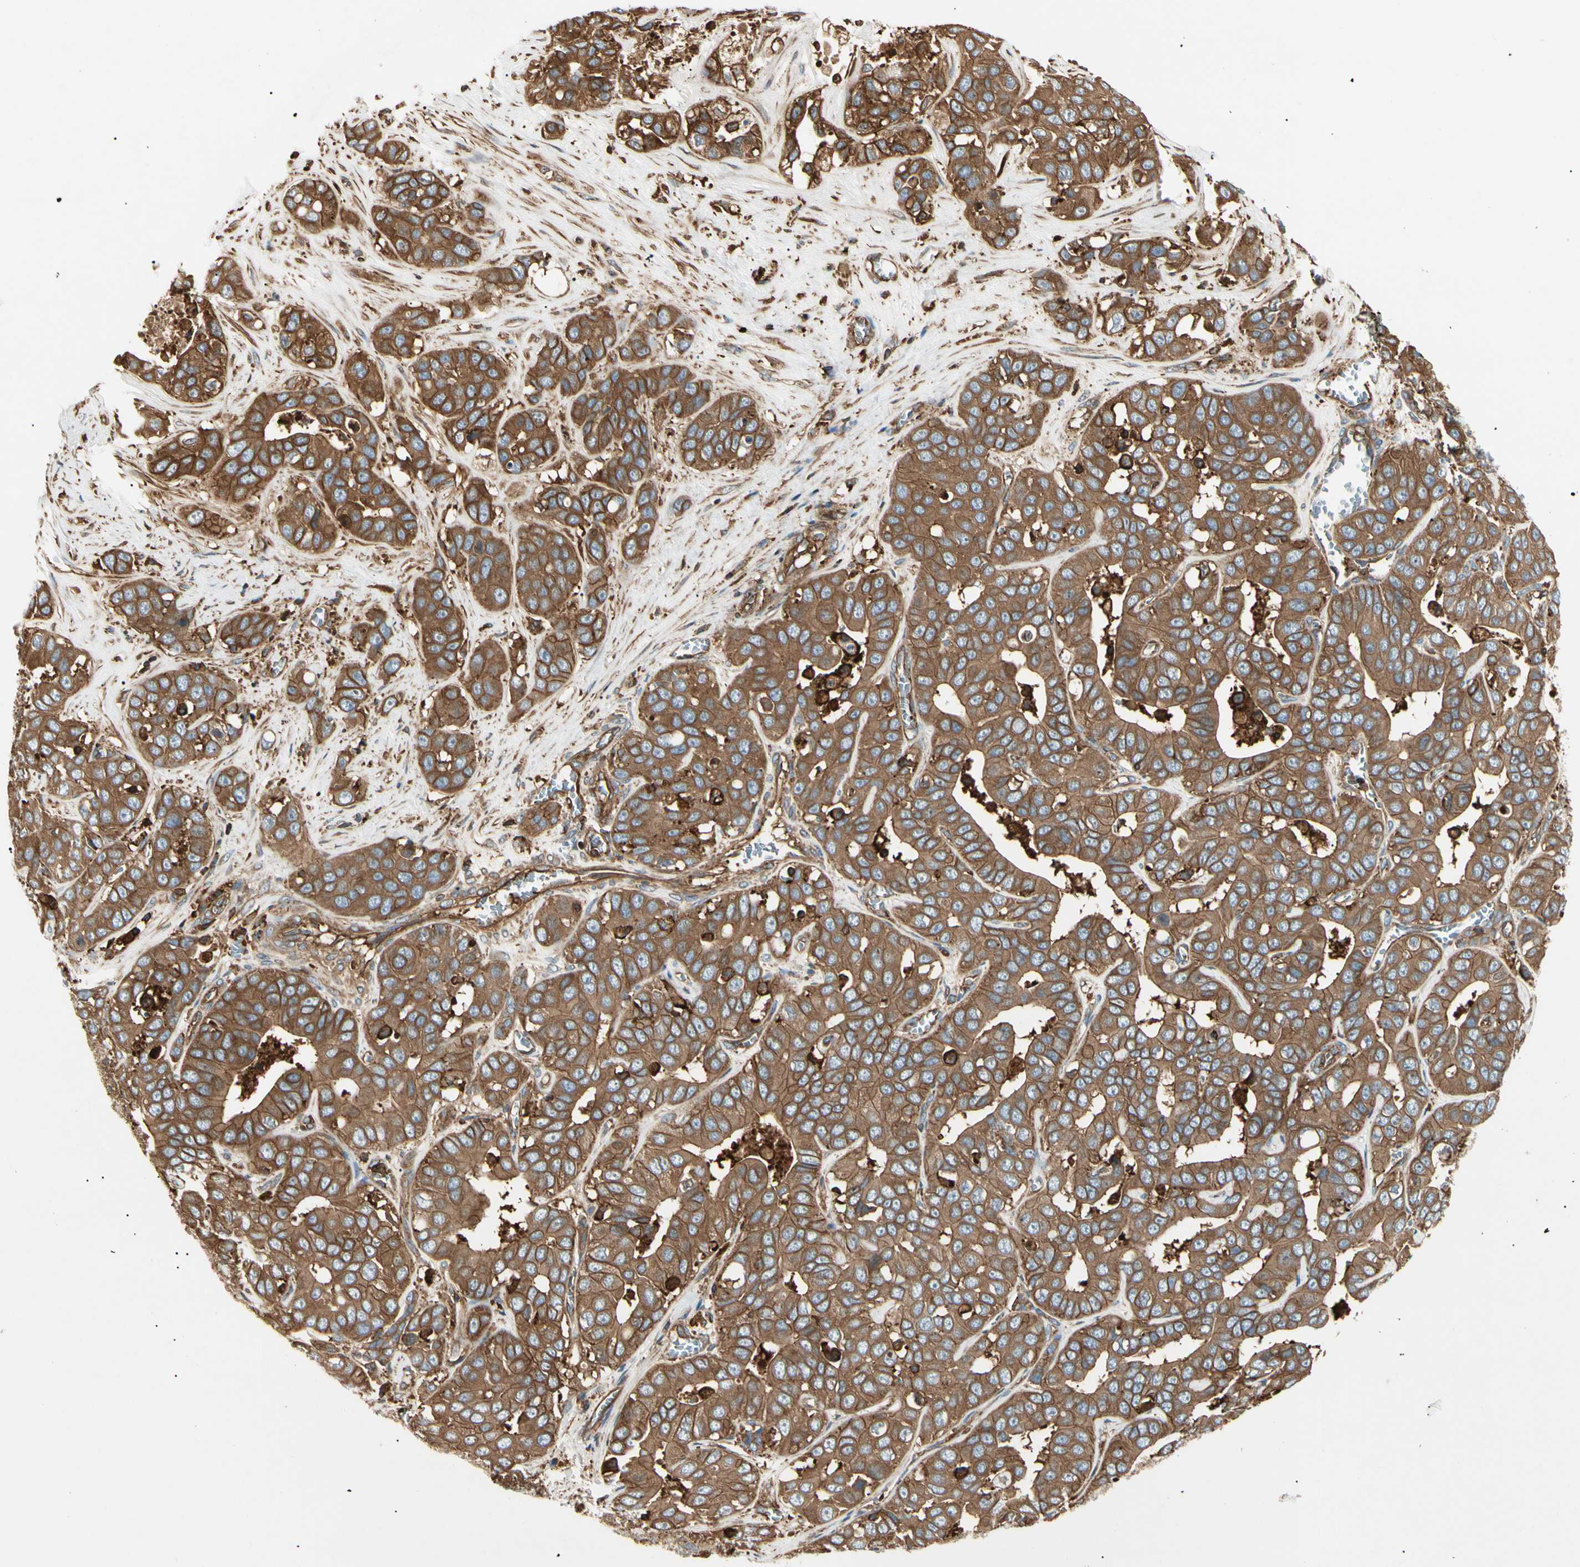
{"staining": {"intensity": "moderate", "quantity": ">75%", "location": "cytoplasmic/membranous"}, "tissue": "liver cancer", "cell_type": "Tumor cells", "image_type": "cancer", "snomed": [{"axis": "morphology", "description": "Cholangiocarcinoma"}, {"axis": "topography", "description": "Liver"}], "caption": "Immunohistochemistry image of liver cancer stained for a protein (brown), which reveals medium levels of moderate cytoplasmic/membranous staining in approximately >75% of tumor cells.", "gene": "ARPC2", "patient": {"sex": "female", "age": 52}}